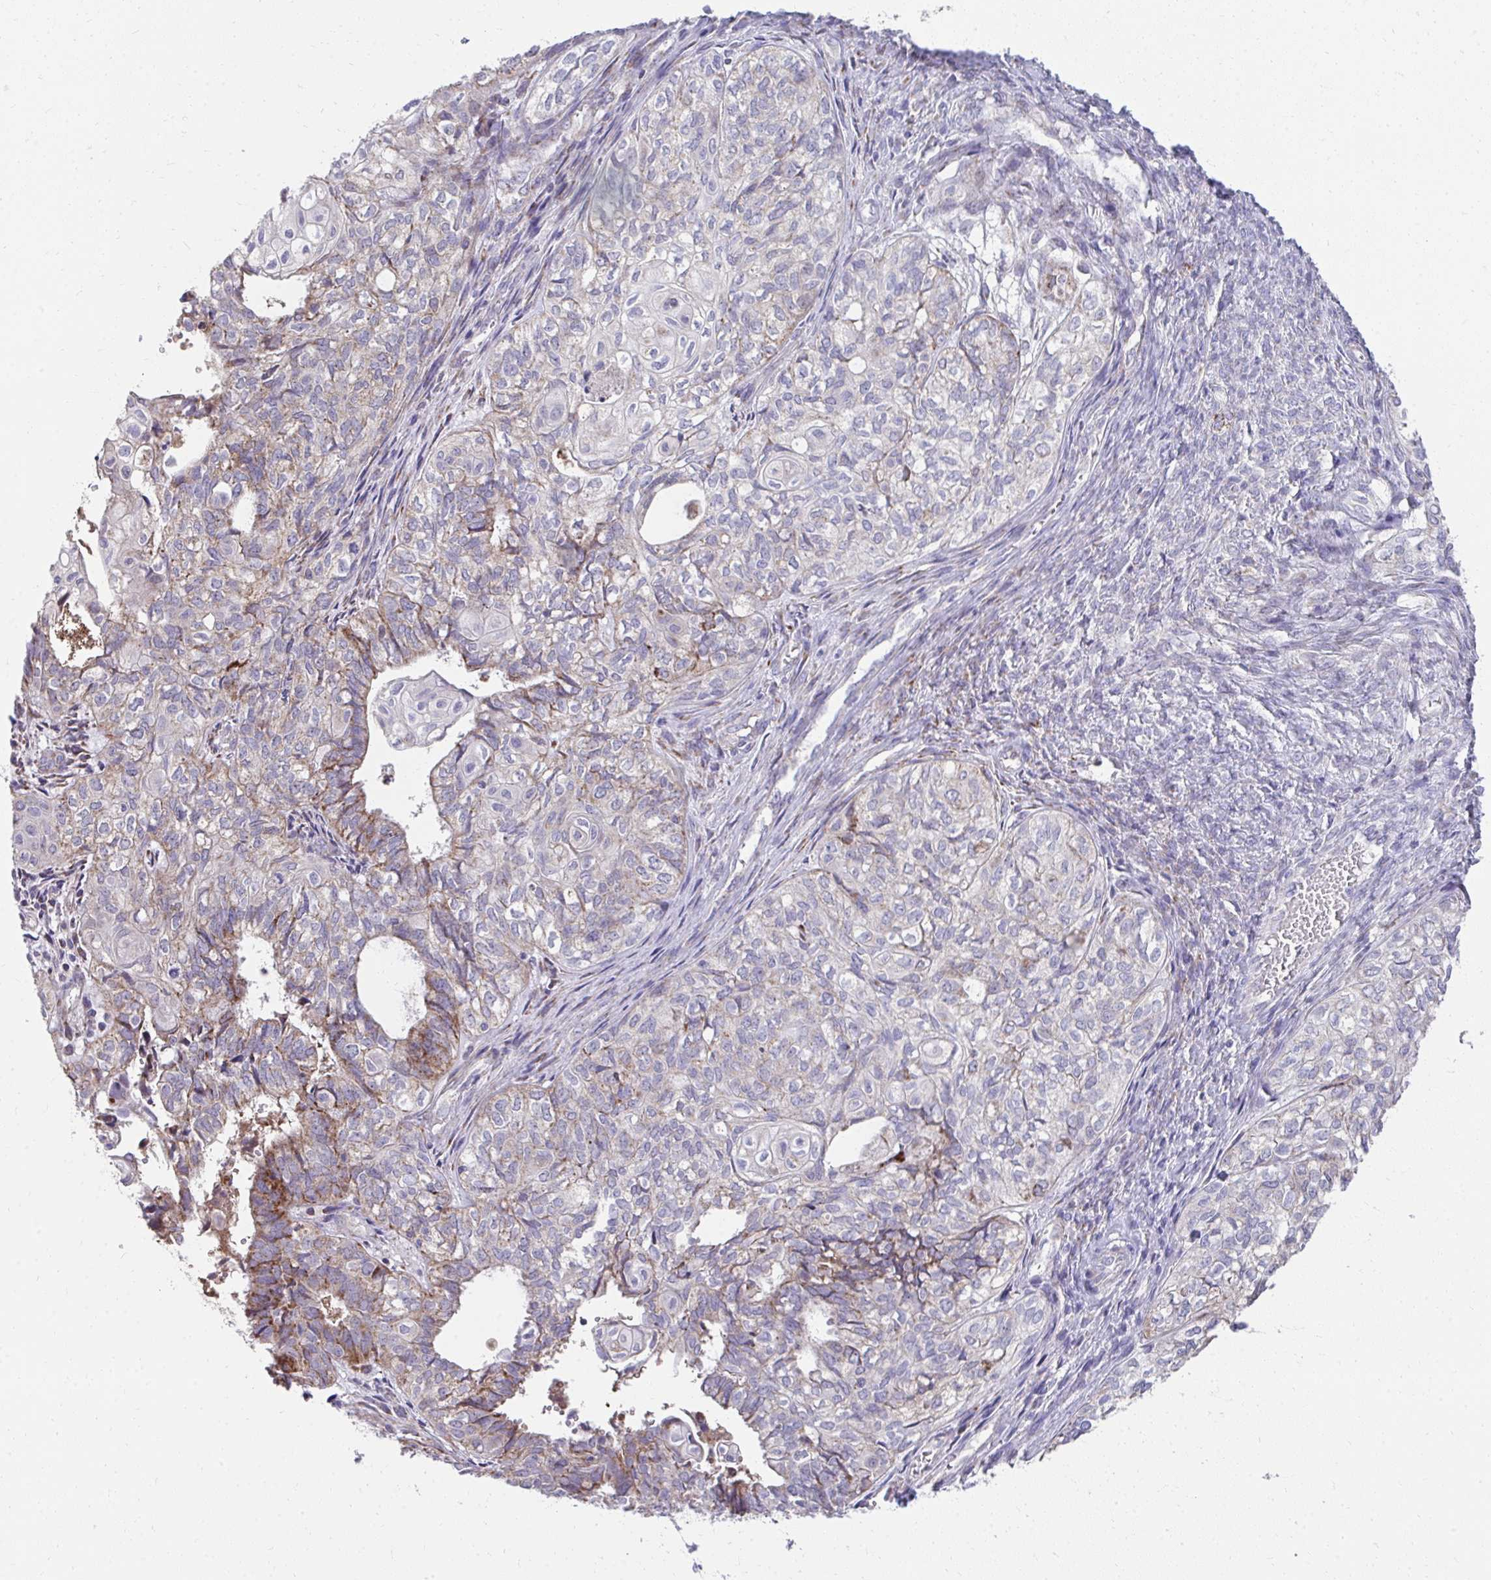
{"staining": {"intensity": "moderate", "quantity": "<25%", "location": "cytoplasmic/membranous"}, "tissue": "ovarian cancer", "cell_type": "Tumor cells", "image_type": "cancer", "snomed": [{"axis": "morphology", "description": "Carcinoma, endometroid"}, {"axis": "topography", "description": "Ovary"}], "caption": "Ovarian endometroid carcinoma stained with a brown dye demonstrates moderate cytoplasmic/membranous positive positivity in about <25% of tumor cells.", "gene": "PRRG3", "patient": {"sex": "female", "age": 64}}